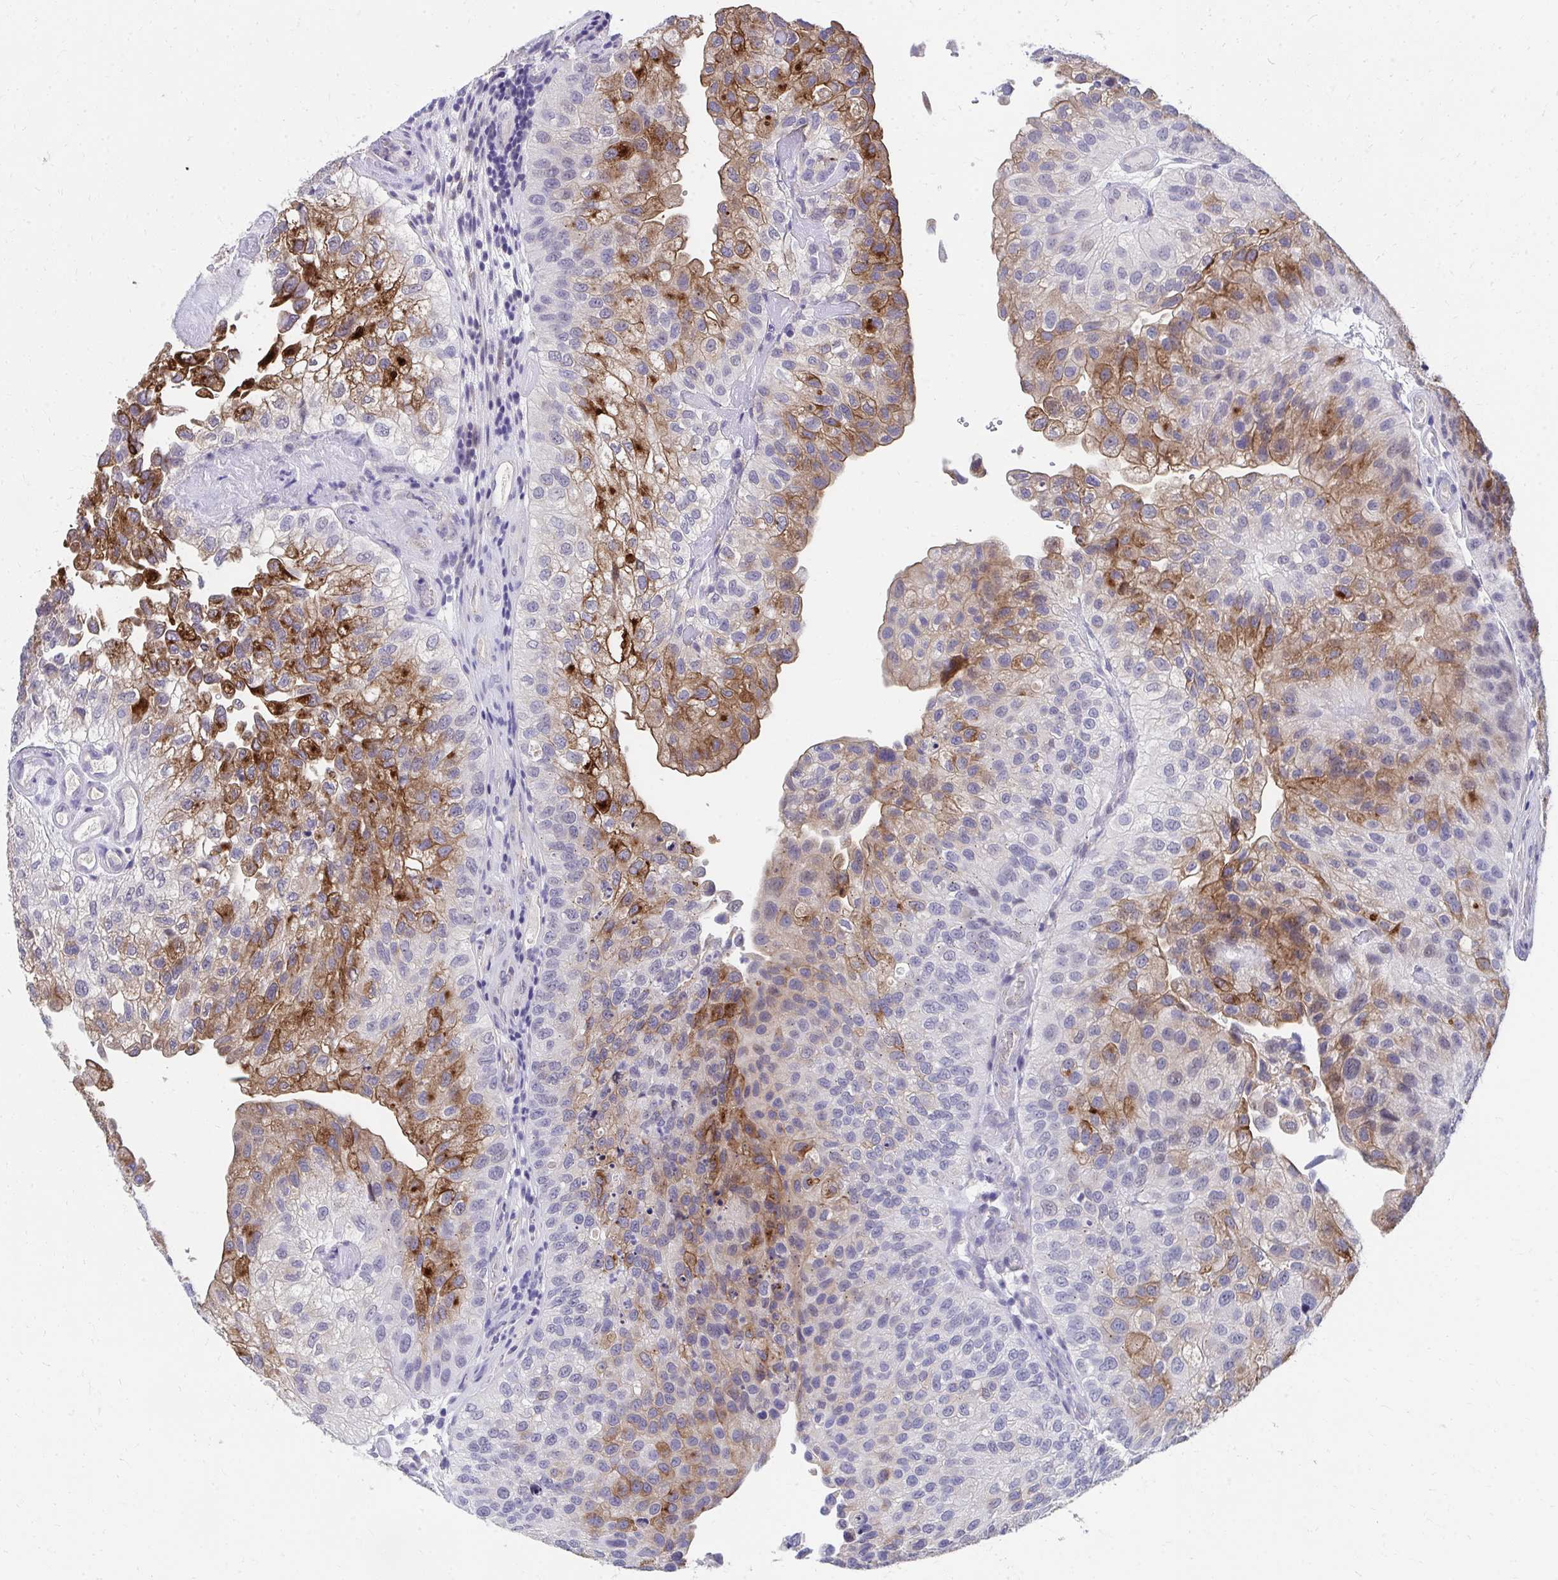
{"staining": {"intensity": "moderate", "quantity": "25%-75%", "location": "cytoplasmic/membranous"}, "tissue": "urothelial cancer", "cell_type": "Tumor cells", "image_type": "cancer", "snomed": [{"axis": "morphology", "description": "Urothelial carcinoma, NOS"}, {"axis": "topography", "description": "Urinary bladder"}], "caption": "Urothelial cancer was stained to show a protein in brown. There is medium levels of moderate cytoplasmic/membranous positivity in approximately 25%-75% of tumor cells.", "gene": "TMPRSS2", "patient": {"sex": "male", "age": 87}}